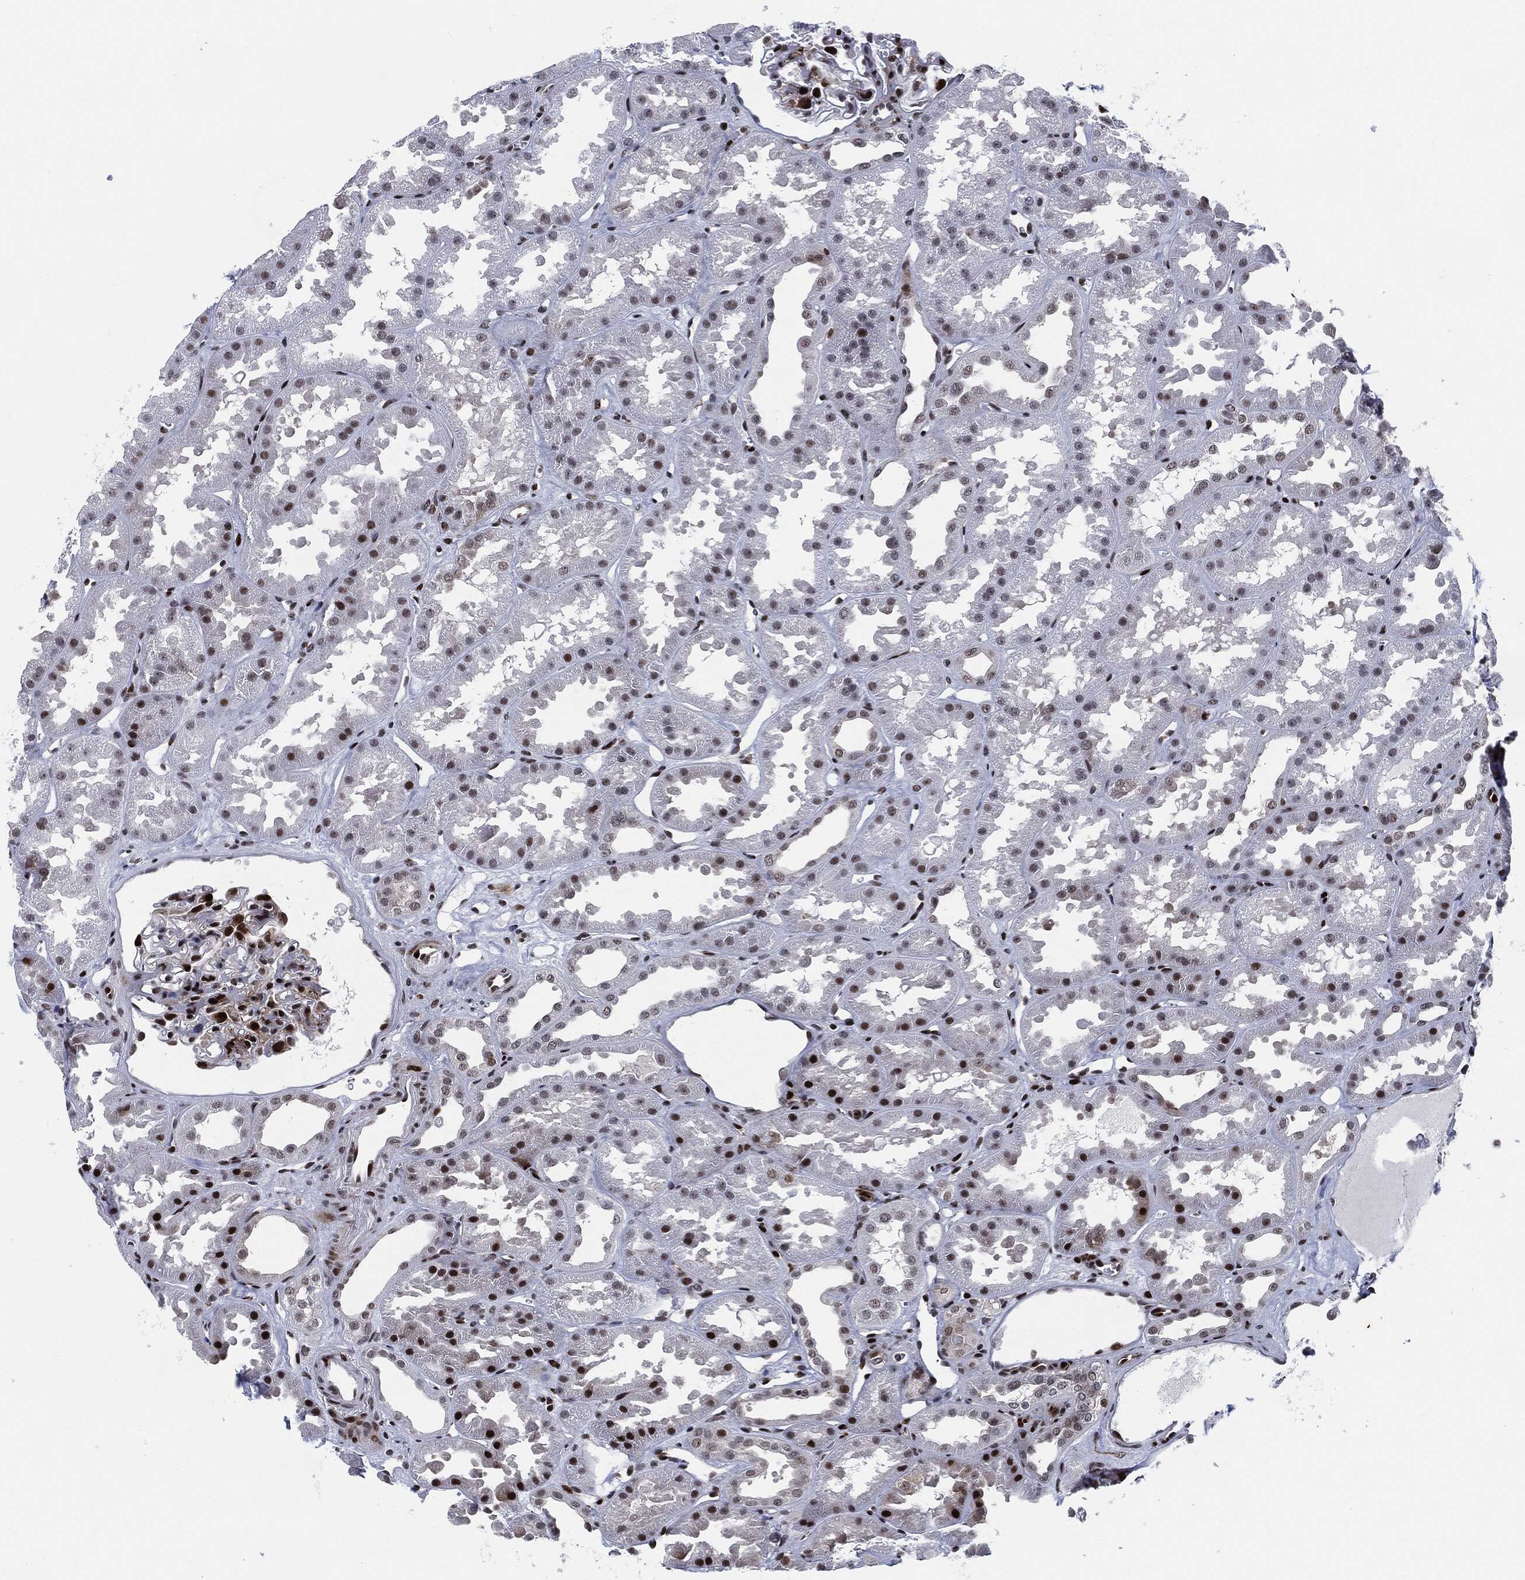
{"staining": {"intensity": "strong", "quantity": "<25%", "location": "nuclear"}, "tissue": "kidney", "cell_type": "Cells in glomeruli", "image_type": "normal", "snomed": [{"axis": "morphology", "description": "Normal tissue, NOS"}, {"axis": "topography", "description": "Kidney"}], "caption": "An immunohistochemistry (IHC) image of benign tissue is shown. Protein staining in brown highlights strong nuclear positivity in kidney within cells in glomeruli.", "gene": "AKT2", "patient": {"sex": "male", "age": 61}}